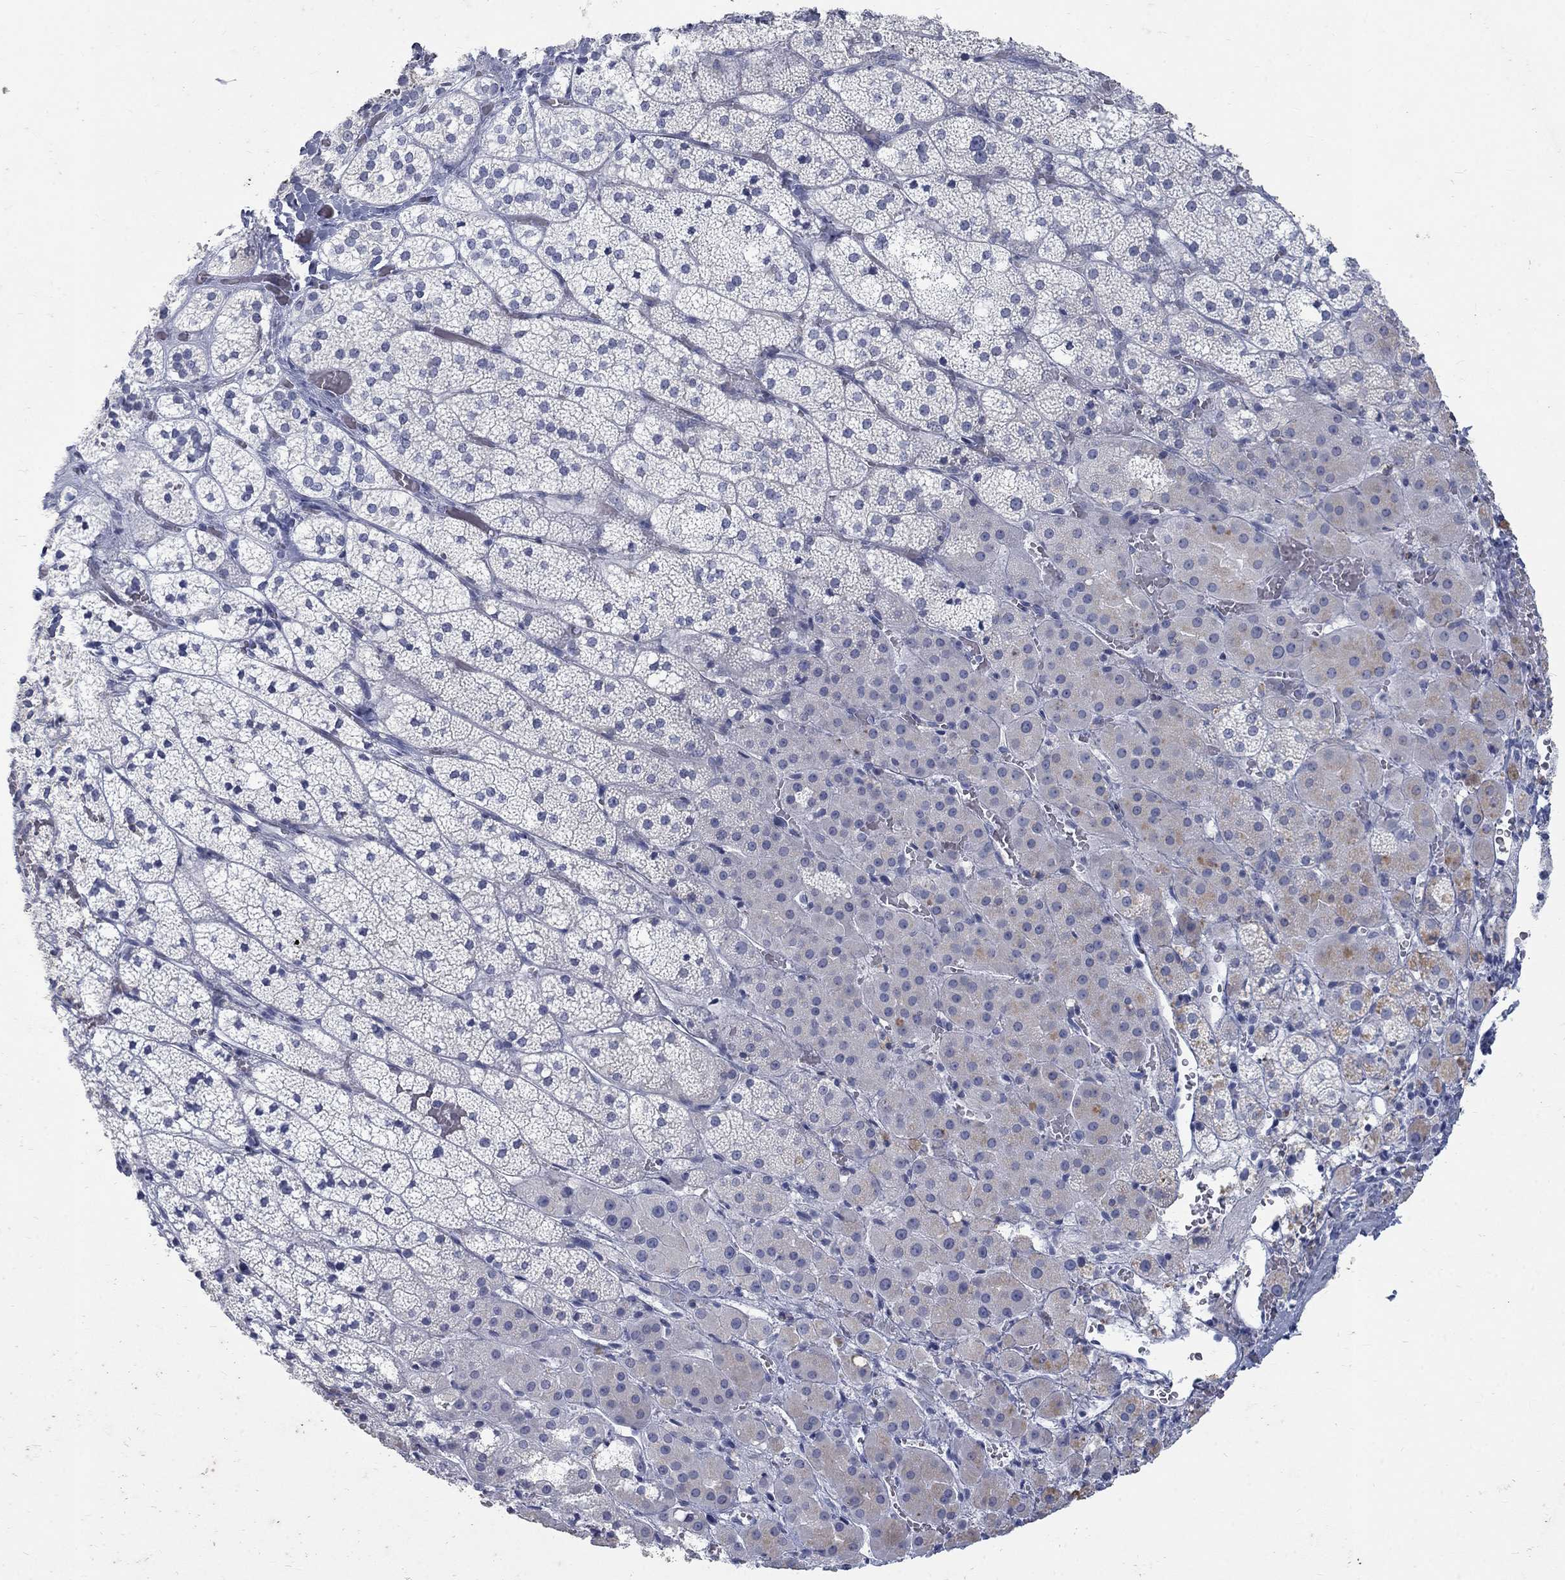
{"staining": {"intensity": "moderate", "quantity": "<25%", "location": "cytoplasmic/membranous"}, "tissue": "adrenal gland", "cell_type": "Glandular cells", "image_type": "normal", "snomed": [{"axis": "morphology", "description": "Normal tissue, NOS"}, {"axis": "topography", "description": "Adrenal gland"}], "caption": "Immunohistochemical staining of unremarkable human adrenal gland reveals low levels of moderate cytoplasmic/membranous expression in about <25% of glandular cells.", "gene": "RFTN2", "patient": {"sex": "male", "age": 53}}